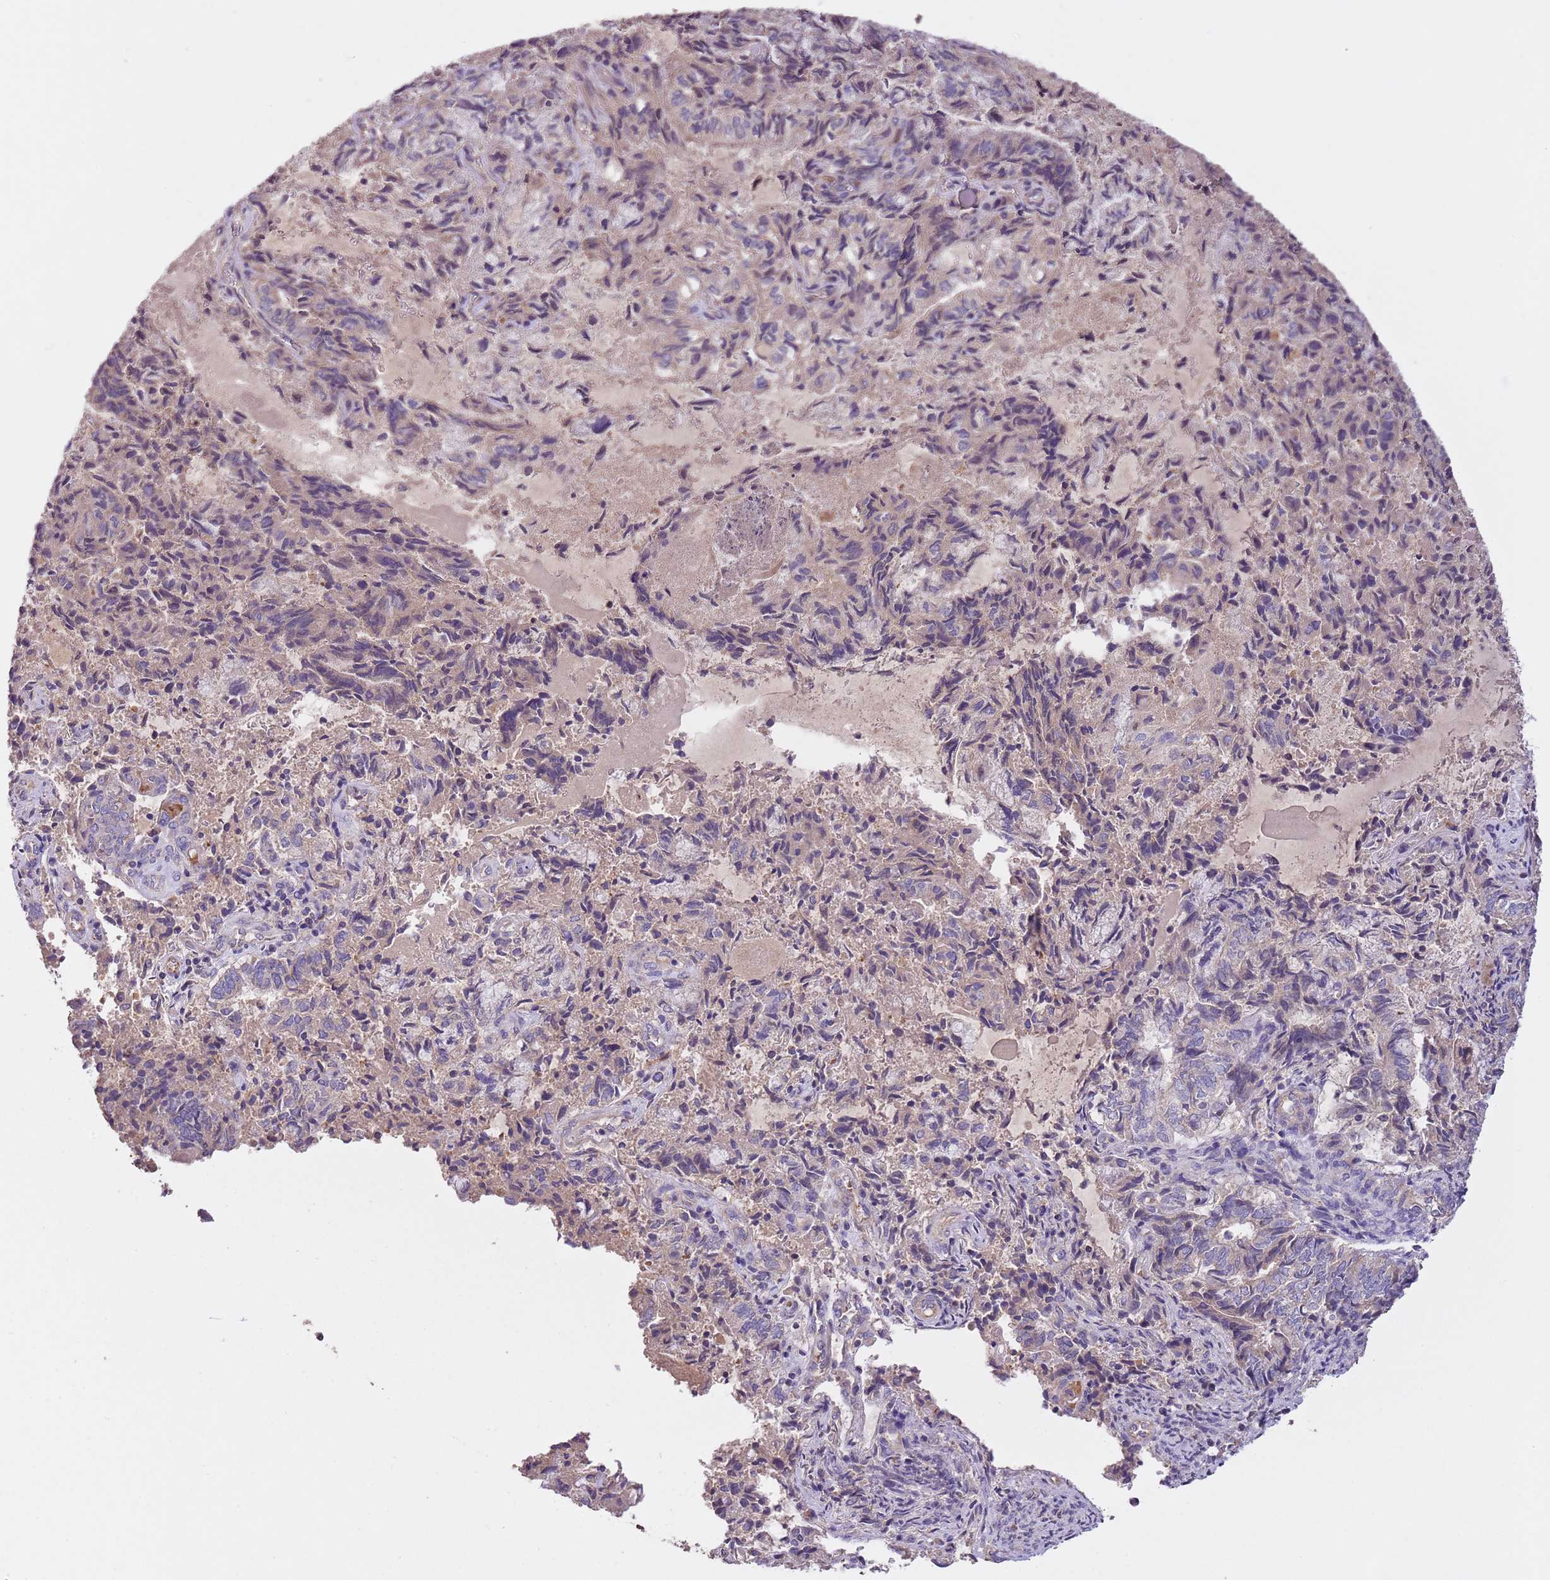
{"staining": {"intensity": "negative", "quantity": "none", "location": "none"}, "tissue": "endometrial cancer", "cell_type": "Tumor cells", "image_type": "cancer", "snomed": [{"axis": "morphology", "description": "Adenocarcinoma, NOS"}, {"axis": "topography", "description": "Endometrium"}], "caption": "High power microscopy photomicrograph of an IHC photomicrograph of endometrial adenocarcinoma, revealing no significant positivity in tumor cells.", "gene": "FAM89B", "patient": {"sex": "female", "age": 80}}